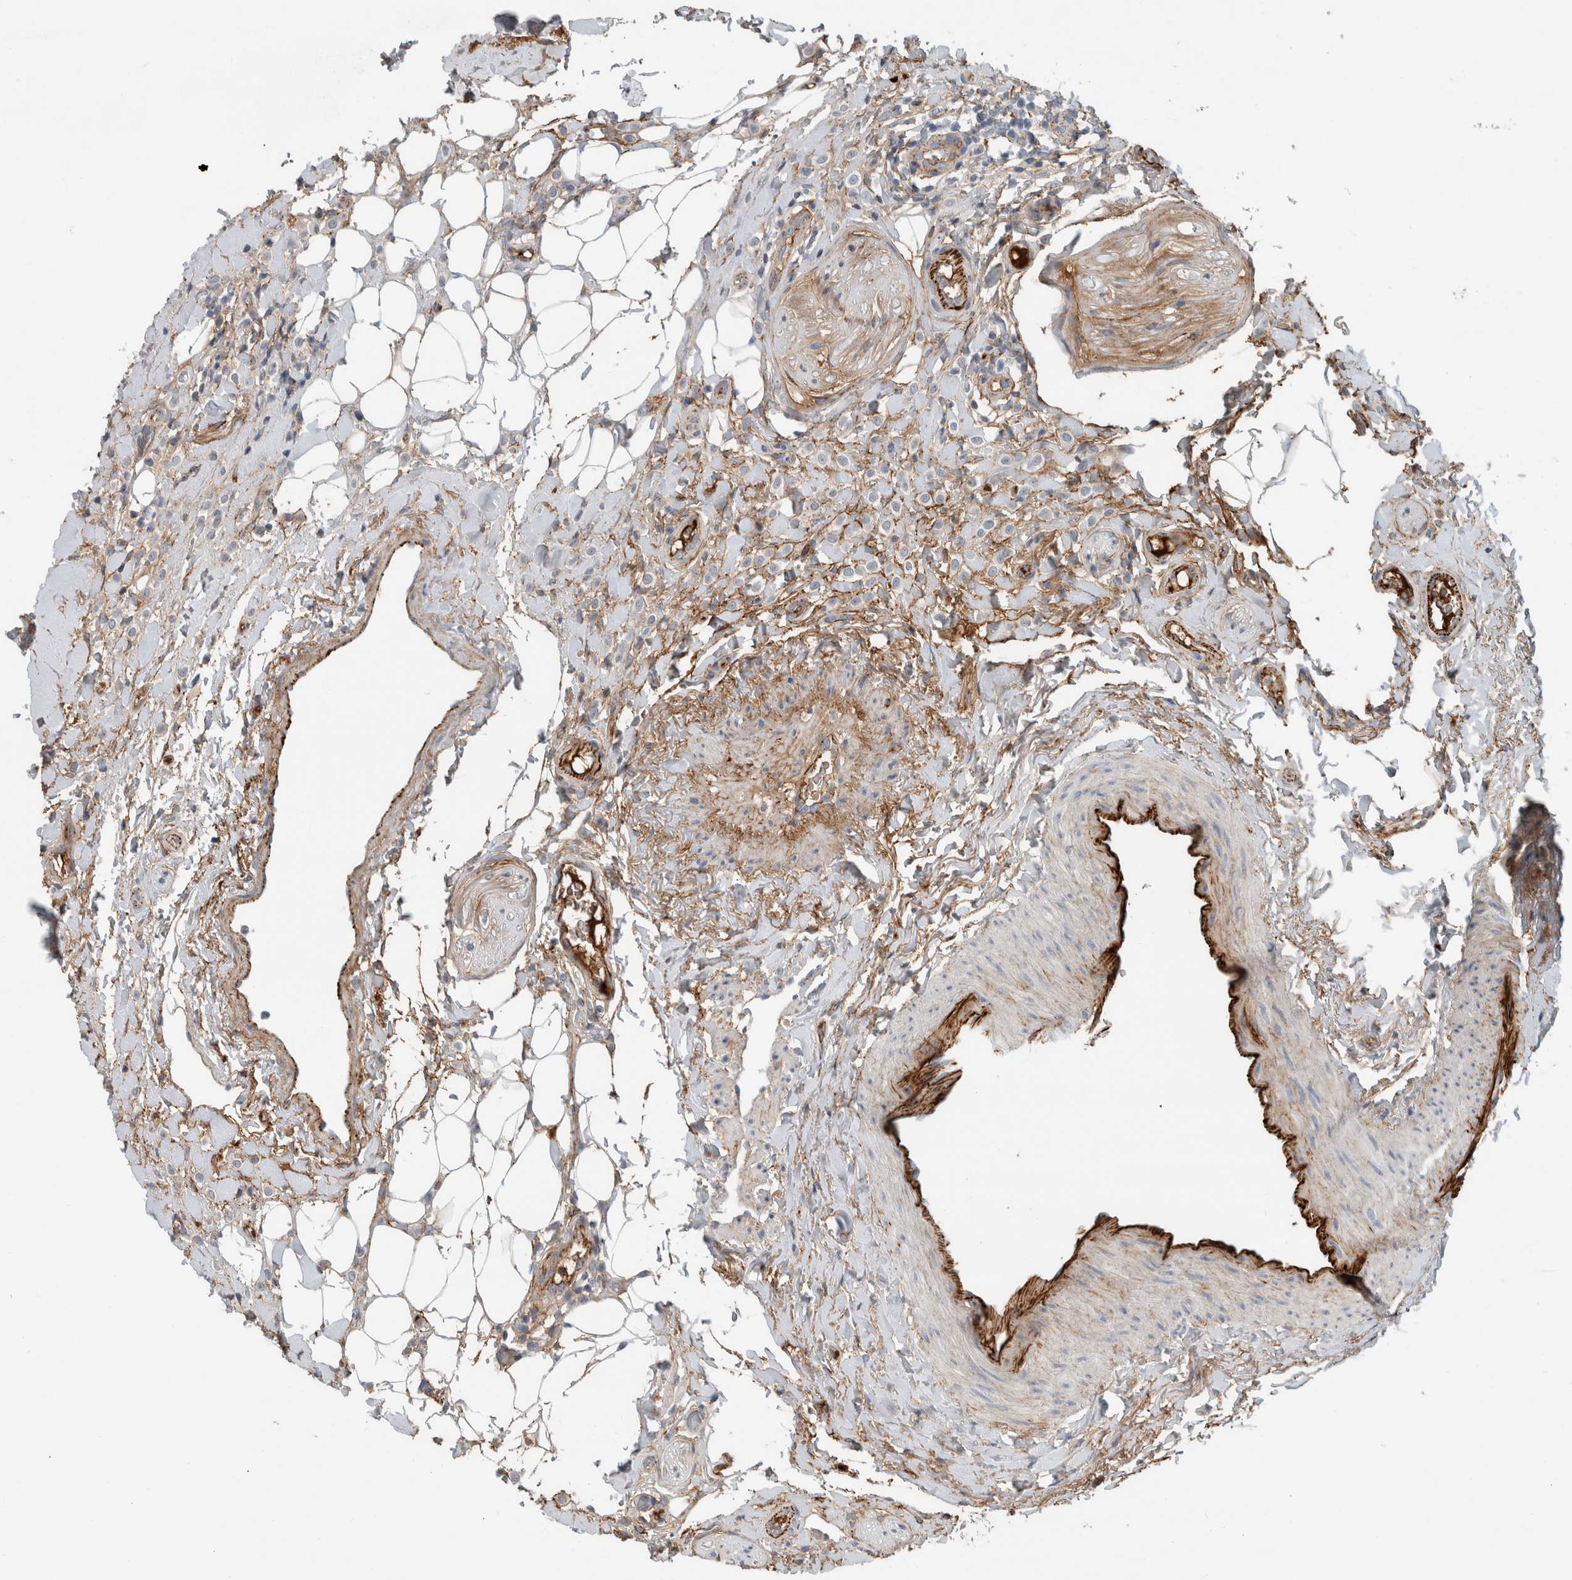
{"staining": {"intensity": "negative", "quantity": "none", "location": "none"}, "tissue": "breast cancer", "cell_type": "Tumor cells", "image_type": "cancer", "snomed": [{"axis": "morphology", "description": "Normal tissue, NOS"}, {"axis": "morphology", "description": "Lobular carcinoma"}, {"axis": "topography", "description": "Breast"}], "caption": "Human lobular carcinoma (breast) stained for a protein using immunohistochemistry (IHC) demonstrates no staining in tumor cells.", "gene": "FN1", "patient": {"sex": "female", "age": 50}}